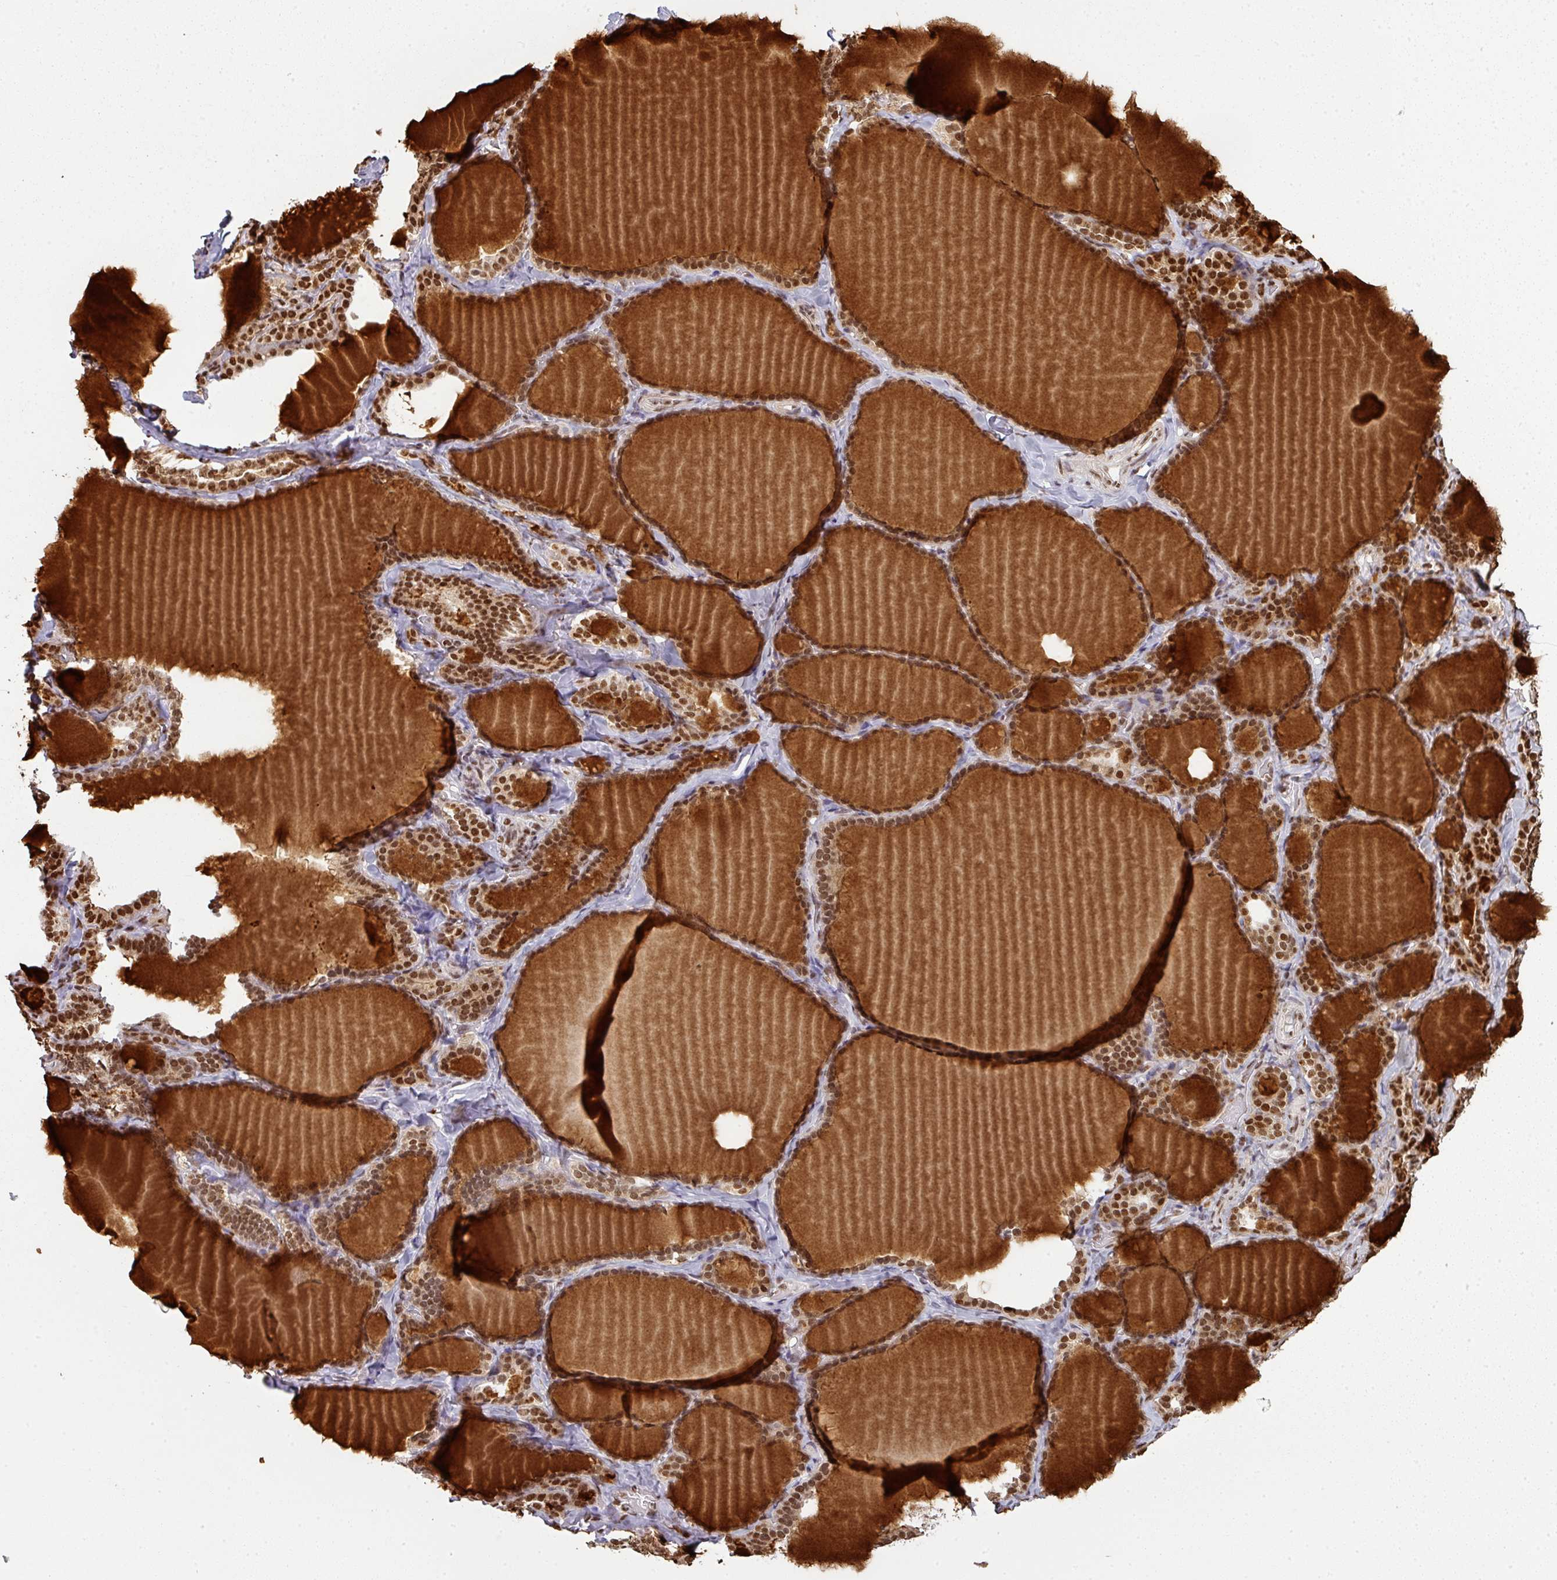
{"staining": {"intensity": "strong", "quantity": ">75%", "location": "nuclear"}, "tissue": "thyroid gland", "cell_type": "Glandular cells", "image_type": "normal", "snomed": [{"axis": "morphology", "description": "Normal tissue, NOS"}, {"axis": "topography", "description": "Thyroid gland"}], "caption": "Immunohistochemistry (IHC) (DAB) staining of benign human thyroid gland displays strong nuclear protein staining in about >75% of glandular cells. Nuclei are stained in blue.", "gene": "SIK3", "patient": {"sex": "female", "age": 31}}